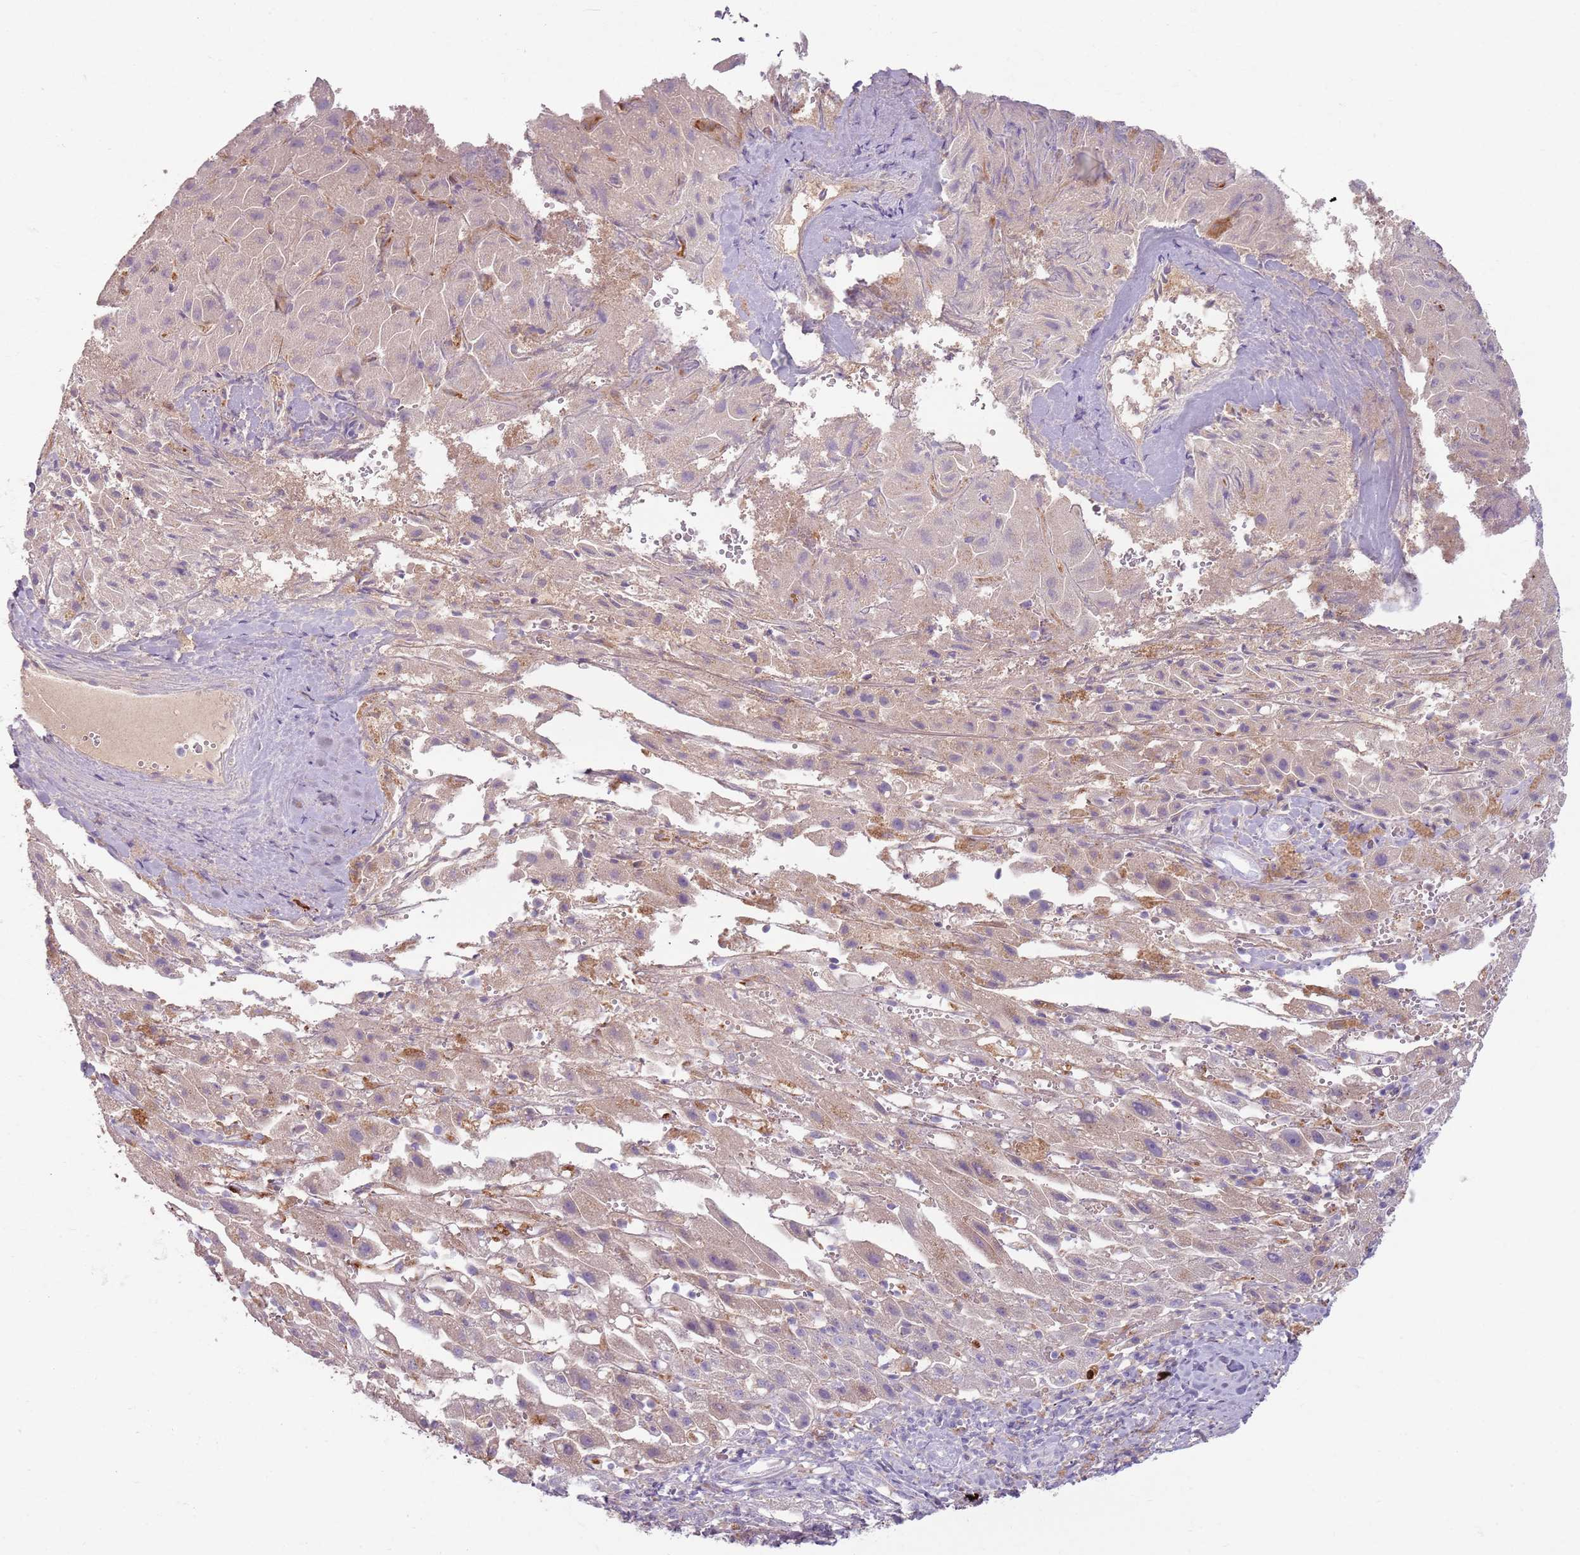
{"staining": {"intensity": "negative", "quantity": "none", "location": "none"}, "tissue": "liver cancer", "cell_type": "Tumor cells", "image_type": "cancer", "snomed": [{"axis": "morphology", "description": "Carcinoma, Hepatocellular, NOS"}, {"axis": "topography", "description": "Liver"}], "caption": "Protein analysis of hepatocellular carcinoma (liver) reveals no significant staining in tumor cells.", "gene": "COLGALT1", "patient": {"sex": "female", "age": 58}}